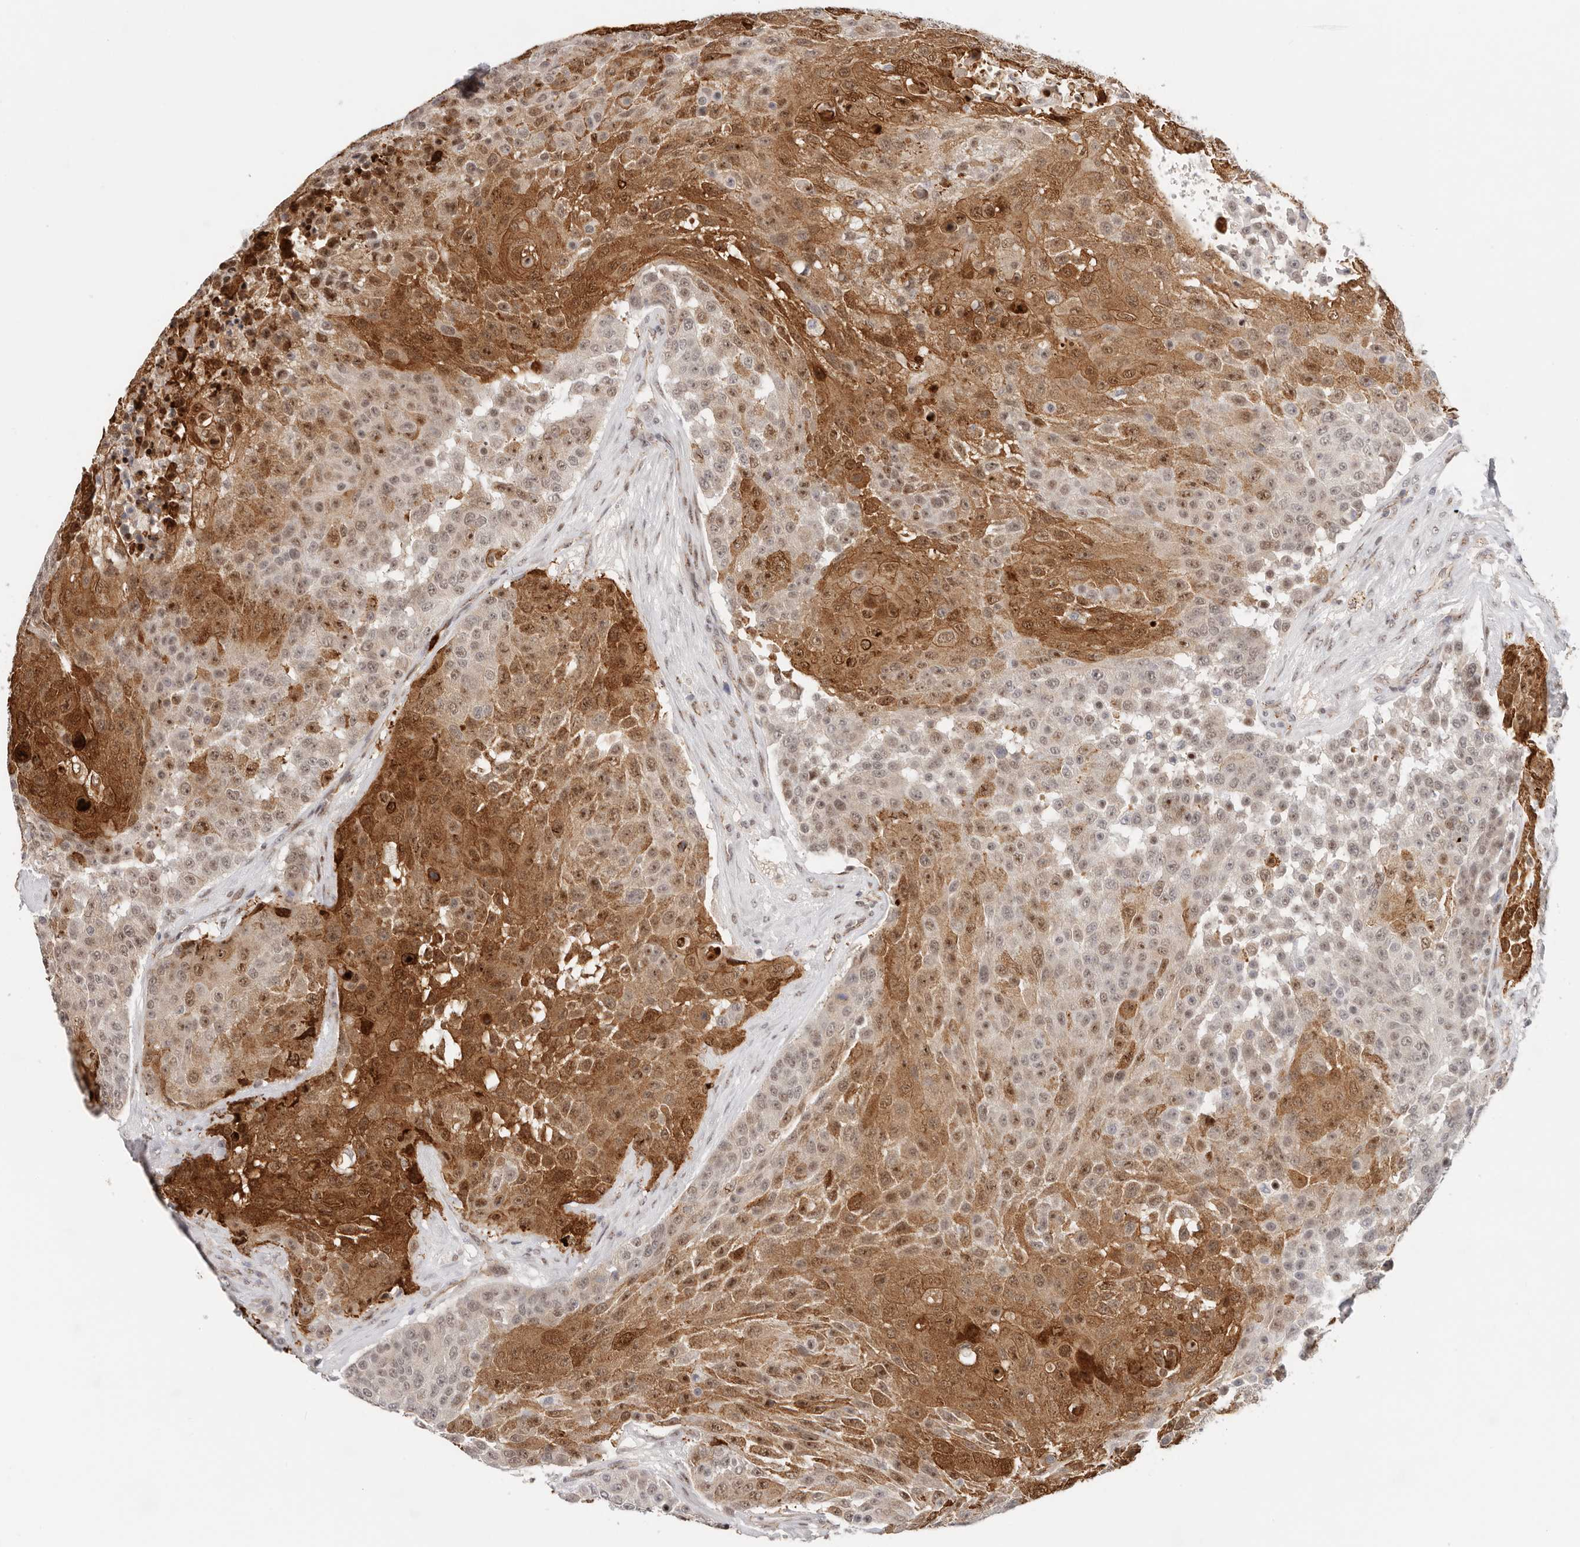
{"staining": {"intensity": "moderate", "quantity": ">75%", "location": "cytoplasmic/membranous,nuclear"}, "tissue": "urothelial cancer", "cell_type": "Tumor cells", "image_type": "cancer", "snomed": [{"axis": "morphology", "description": "Urothelial carcinoma, High grade"}, {"axis": "topography", "description": "Urinary bladder"}], "caption": "High-magnification brightfield microscopy of high-grade urothelial carcinoma stained with DAB (3,3'-diaminobenzidine) (brown) and counterstained with hematoxylin (blue). tumor cells exhibit moderate cytoplasmic/membranous and nuclear positivity is seen in about>75% of cells. (DAB IHC with brightfield microscopy, high magnification).", "gene": "AFDN", "patient": {"sex": "female", "age": 63}}